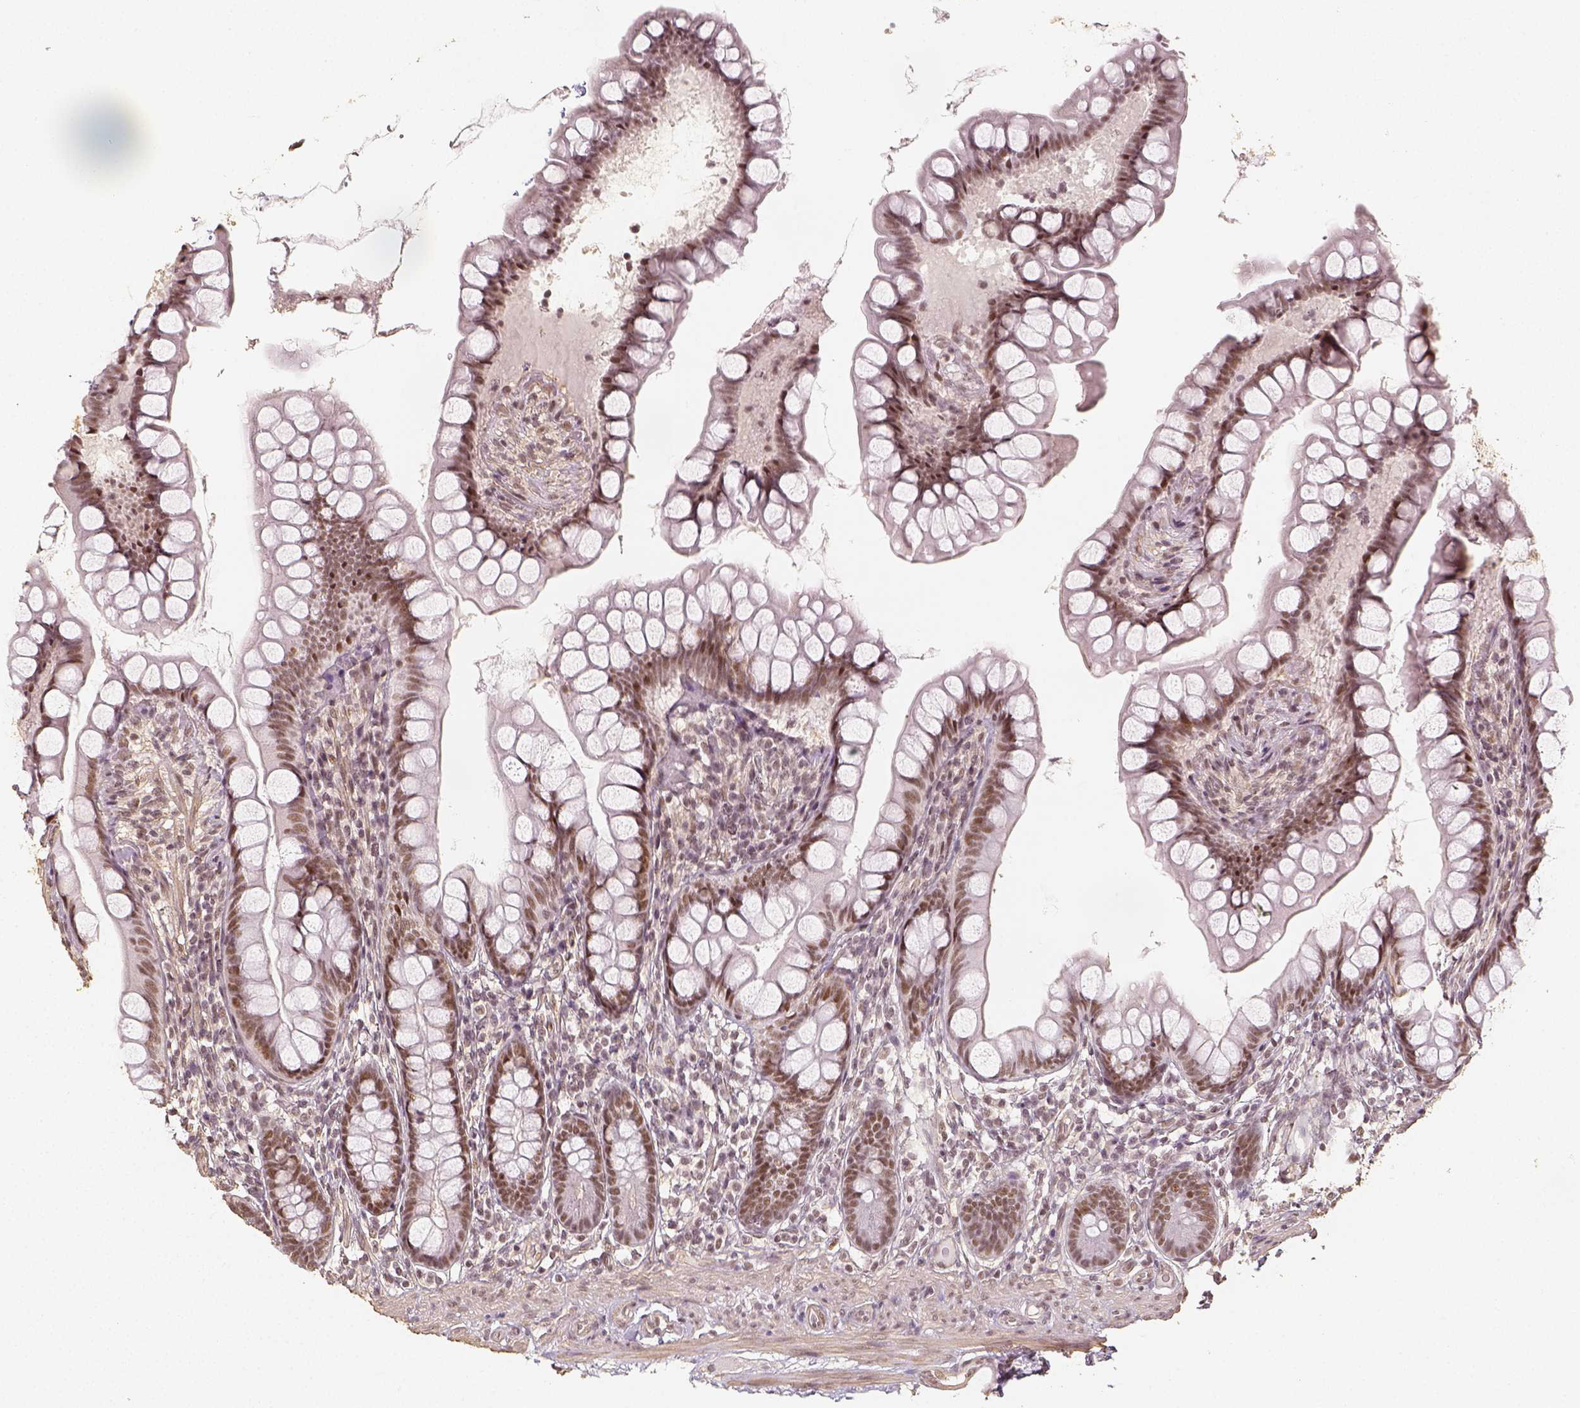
{"staining": {"intensity": "moderate", "quantity": ">75%", "location": "nuclear"}, "tissue": "small intestine", "cell_type": "Glandular cells", "image_type": "normal", "snomed": [{"axis": "morphology", "description": "Normal tissue, NOS"}, {"axis": "topography", "description": "Small intestine"}], "caption": "Small intestine stained for a protein (brown) shows moderate nuclear positive positivity in about >75% of glandular cells.", "gene": "HDAC1", "patient": {"sex": "male", "age": 70}}